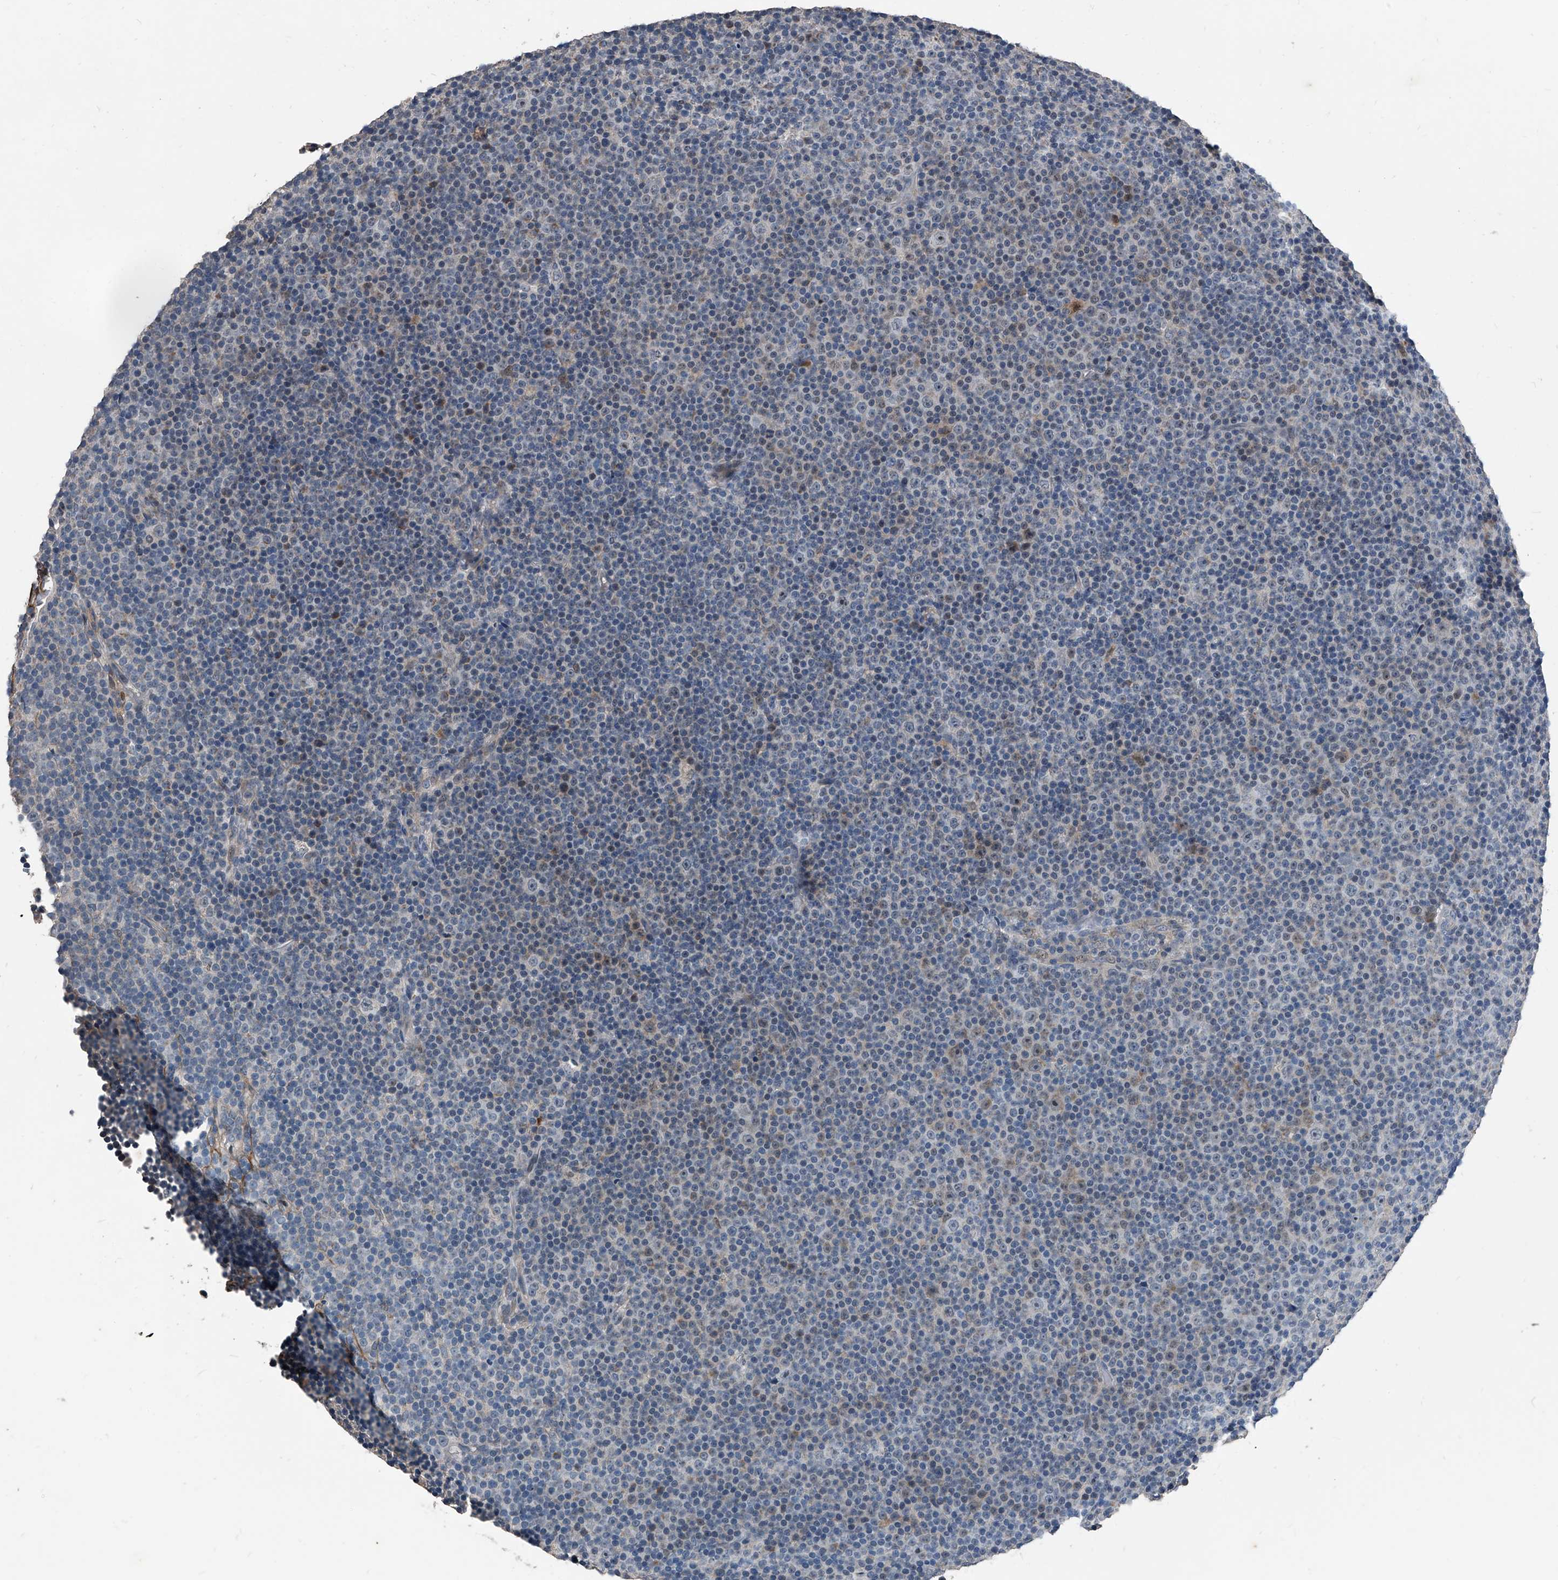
{"staining": {"intensity": "negative", "quantity": "none", "location": "none"}, "tissue": "lymphoma", "cell_type": "Tumor cells", "image_type": "cancer", "snomed": [{"axis": "morphology", "description": "Malignant lymphoma, non-Hodgkin's type, Low grade"}, {"axis": "topography", "description": "Lymph node"}], "caption": "Immunohistochemistry (IHC) image of neoplastic tissue: lymphoma stained with DAB shows no significant protein staining in tumor cells. (DAB (3,3'-diaminobenzidine) immunohistochemistry (IHC) with hematoxylin counter stain).", "gene": "PHACTR1", "patient": {"sex": "female", "age": 67}}